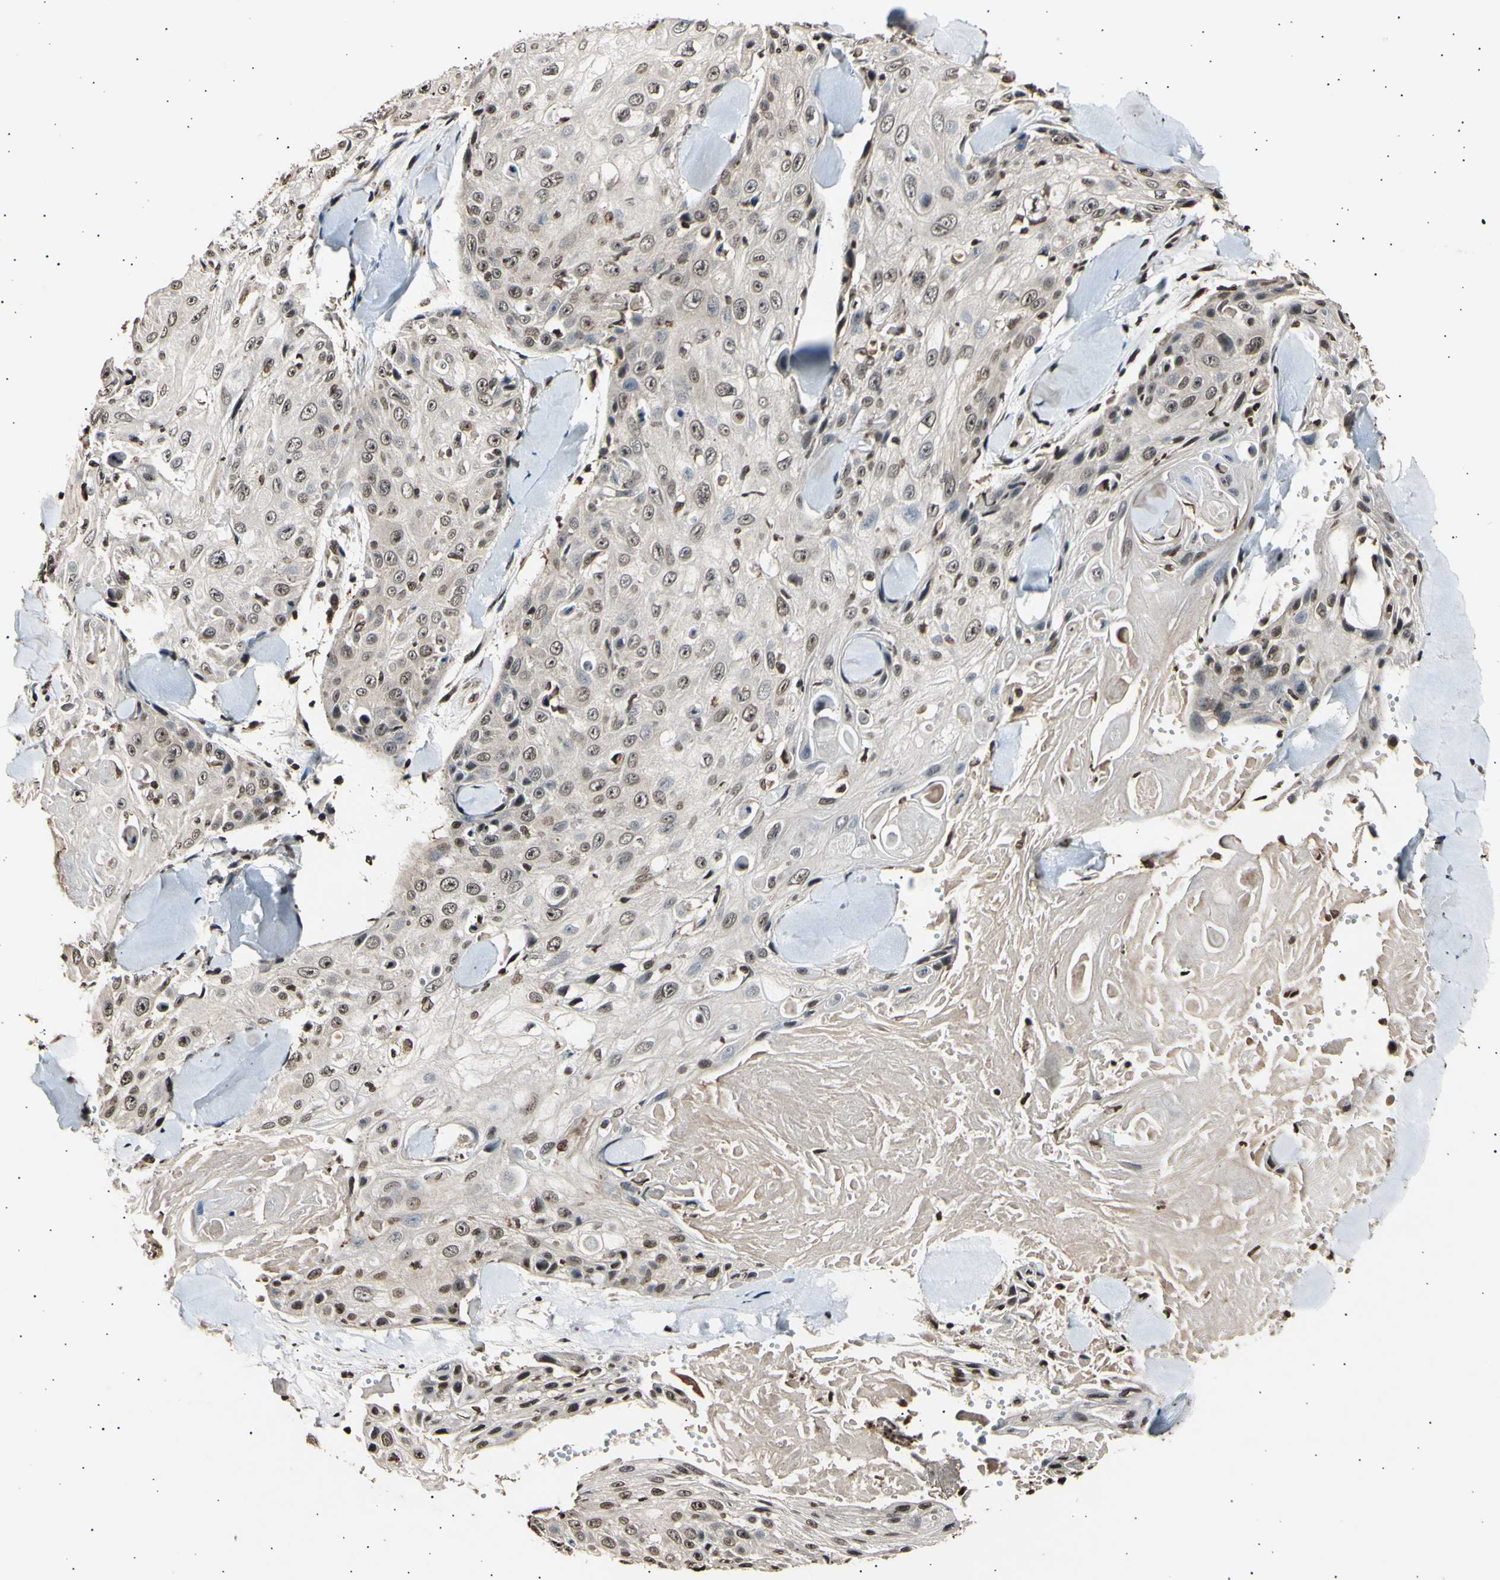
{"staining": {"intensity": "moderate", "quantity": ">75%", "location": "cytoplasmic/membranous,nuclear"}, "tissue": "skin cancer", "cell_type": "Tumor cells", "image_type": "cancer", "snomed": [{"axis": "morphology", "description": "Squamous cell carcinoma, NOS"}, {"axis": "topography", "description": "Skin"}], "caption": "Moderate cytoplasmic/membranous and nuclear staining is present in approximately >75% of tumor cells in skin cancer (squamous cell carcinoma). (DAB IHC with brightfield microscopy, high magnification).", "gene": "ANAPC7", "patient": {"sex": "male", "age": 86}}